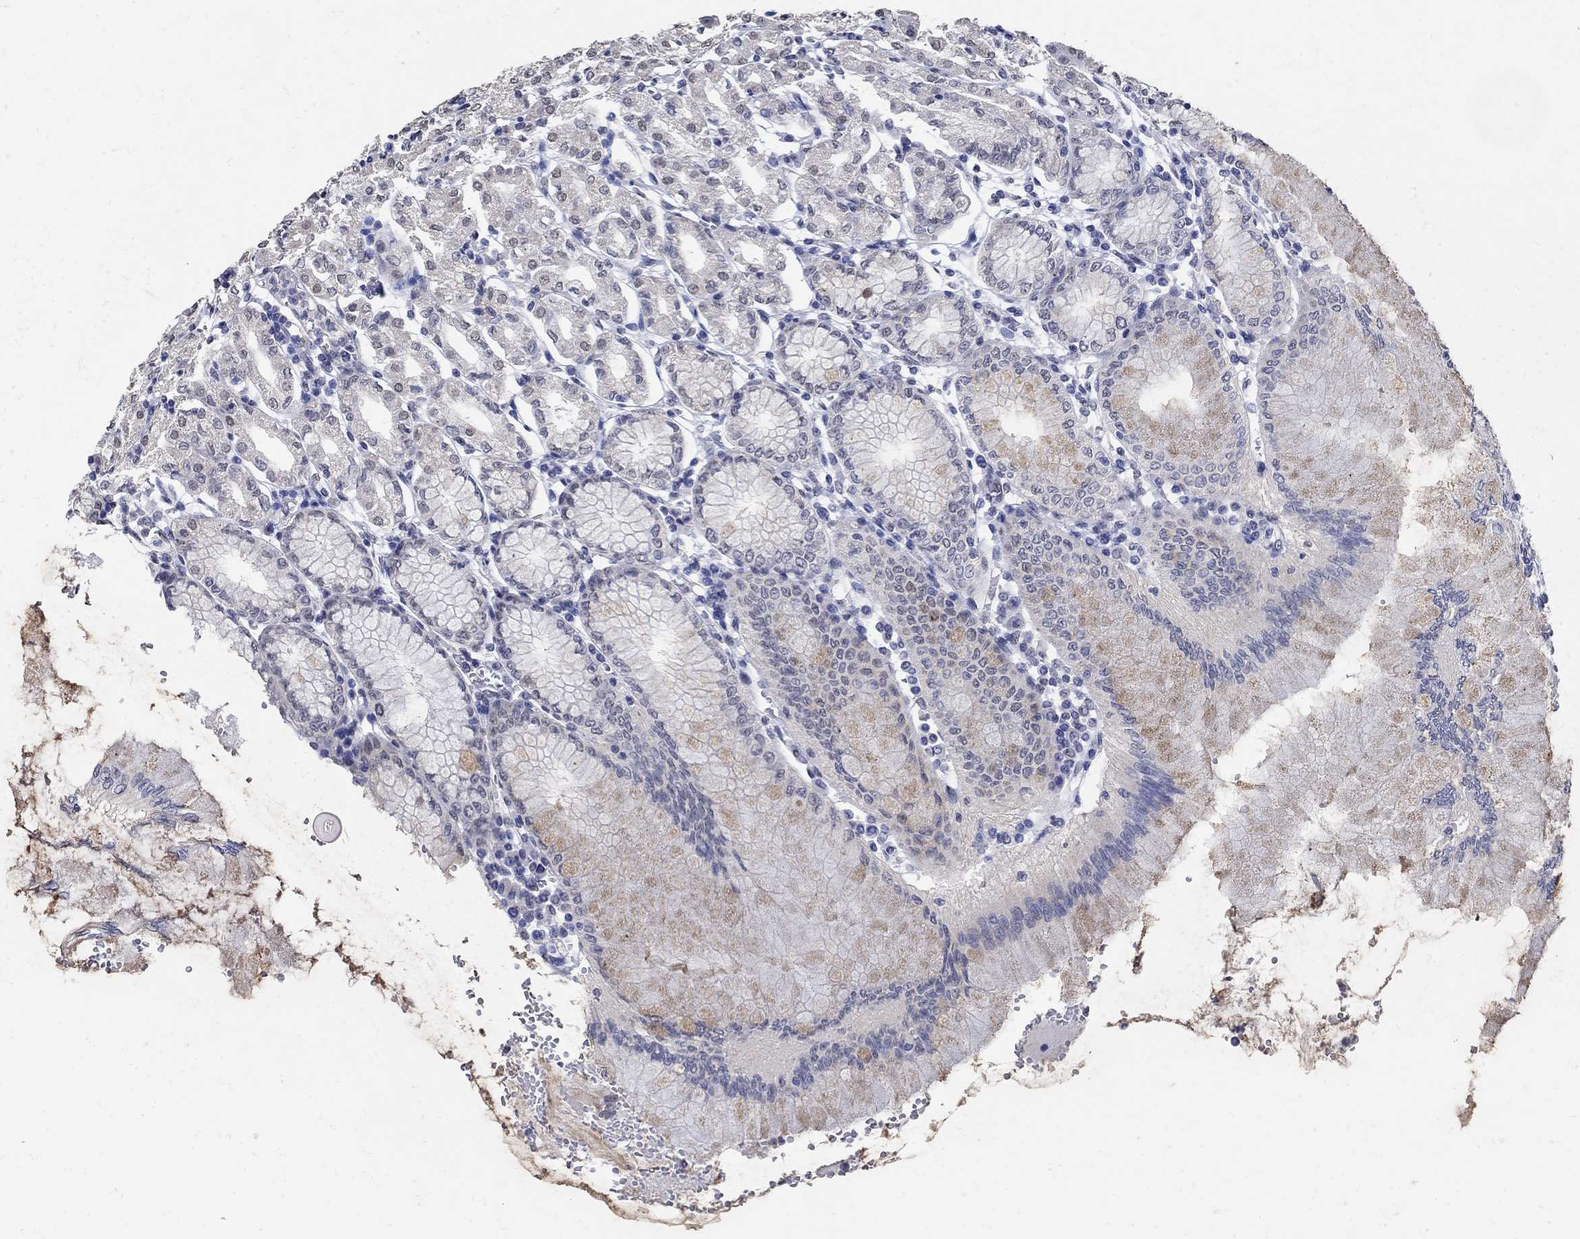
{"staining": {"intensity": "weak", "quantity": "25%-75%", "location": "cytoplasmic/membranous"}, "tissue": "stomach", "cell_type": "Glandular cells", "image_type": "normal", "snomed": [{"axis": "morphology", "description": "Normal tissue, NOS"}, {"axis": "topography", "description": "Skeletal muscle"}, {"axis": "topography", "description": "Stomach"}], "caption": "High-power microscopy captured an immunohistochemistry micrograph of unremarkable stomach, revealing weak cytoplasmic/membranous expression in about 25%-75% of glandular cells. The staining was performed using DAB, with brown indicating positive protein expression. Nuclei are stained blue with hematoxylin.", "gene": "KCNN3", "patient": {"sex": "female", "age": 57}}